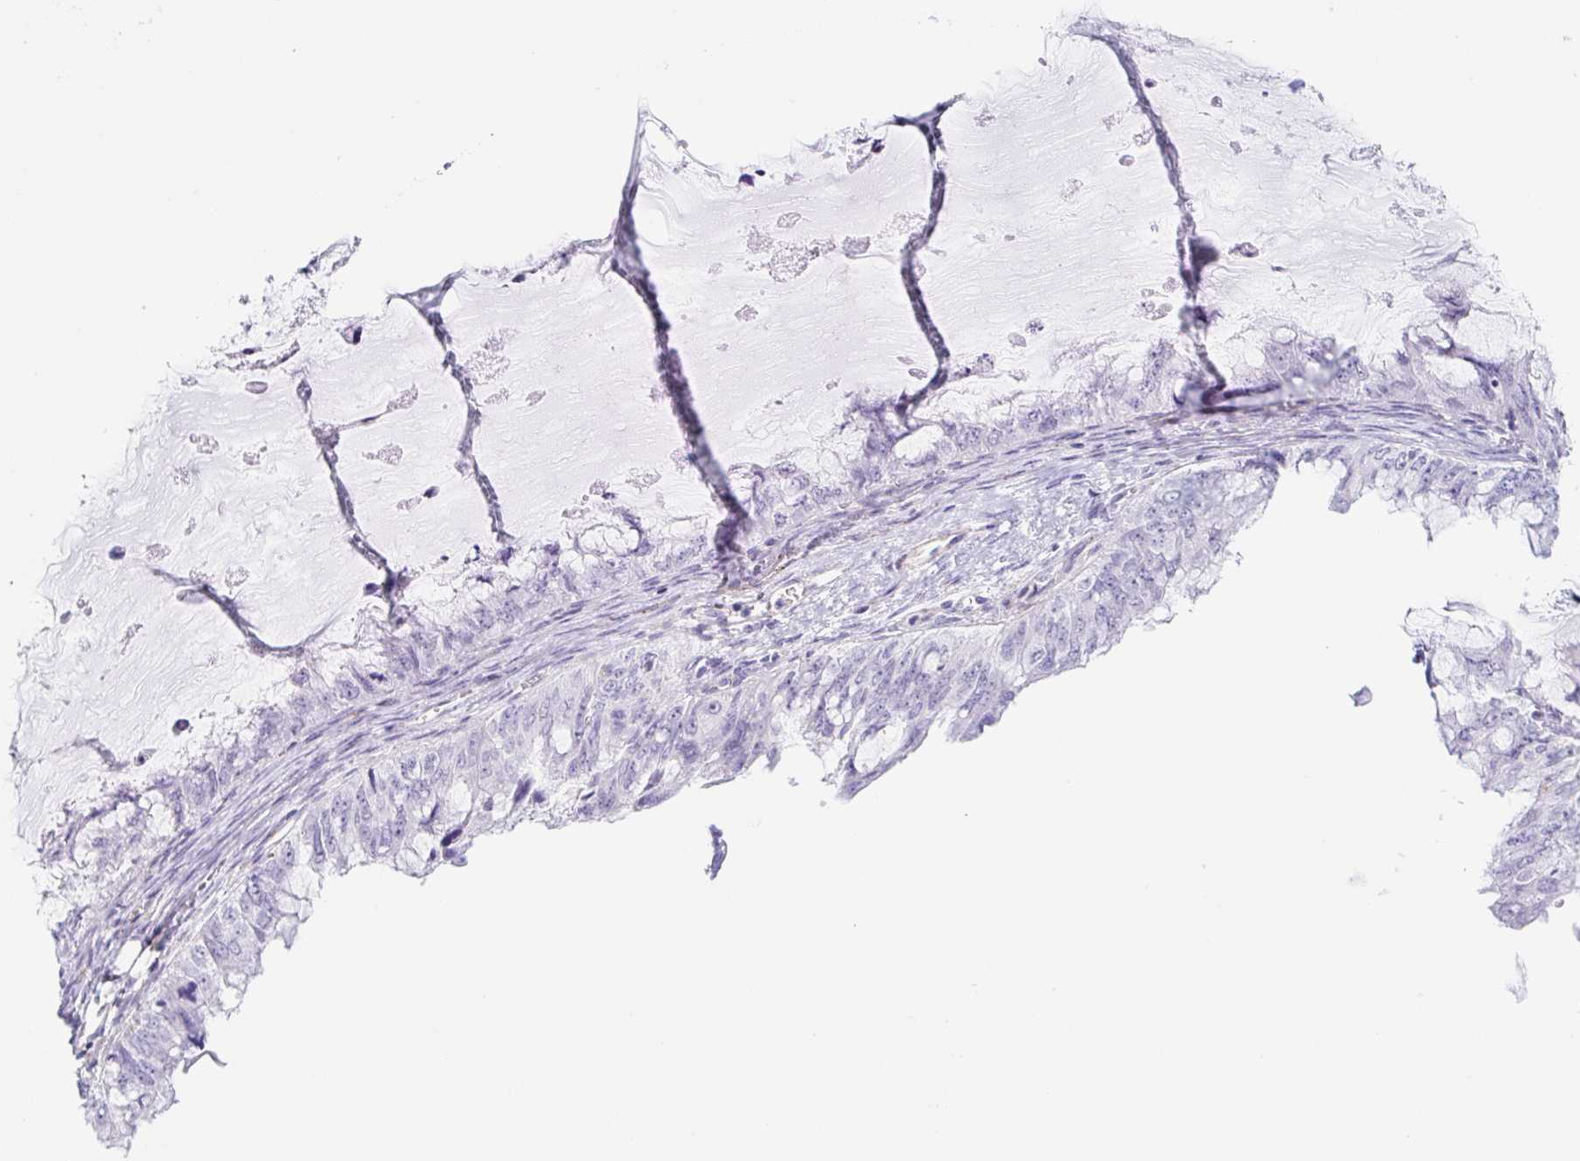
{"staining": {"intensity": "negative", "quantity": "none", "location": "none"}, "tissue": "ovarian cancer", "cell_type": "Tumor cells", "image_type": "cancer", "snomed": [{"axis": "morphology", "description": "Cystadenocarcinoma, mucinous, NOS"}, {"axis": "topography", "description": "Ovary"}], "caption": "This is a image of immunohistochemistry staining of ovarian cancer (mucinous cystadenocarcinoma), which shows no expression in tumor cells.", "gene": "DKK4", "patient": {"sex": "female", "age": 72}}